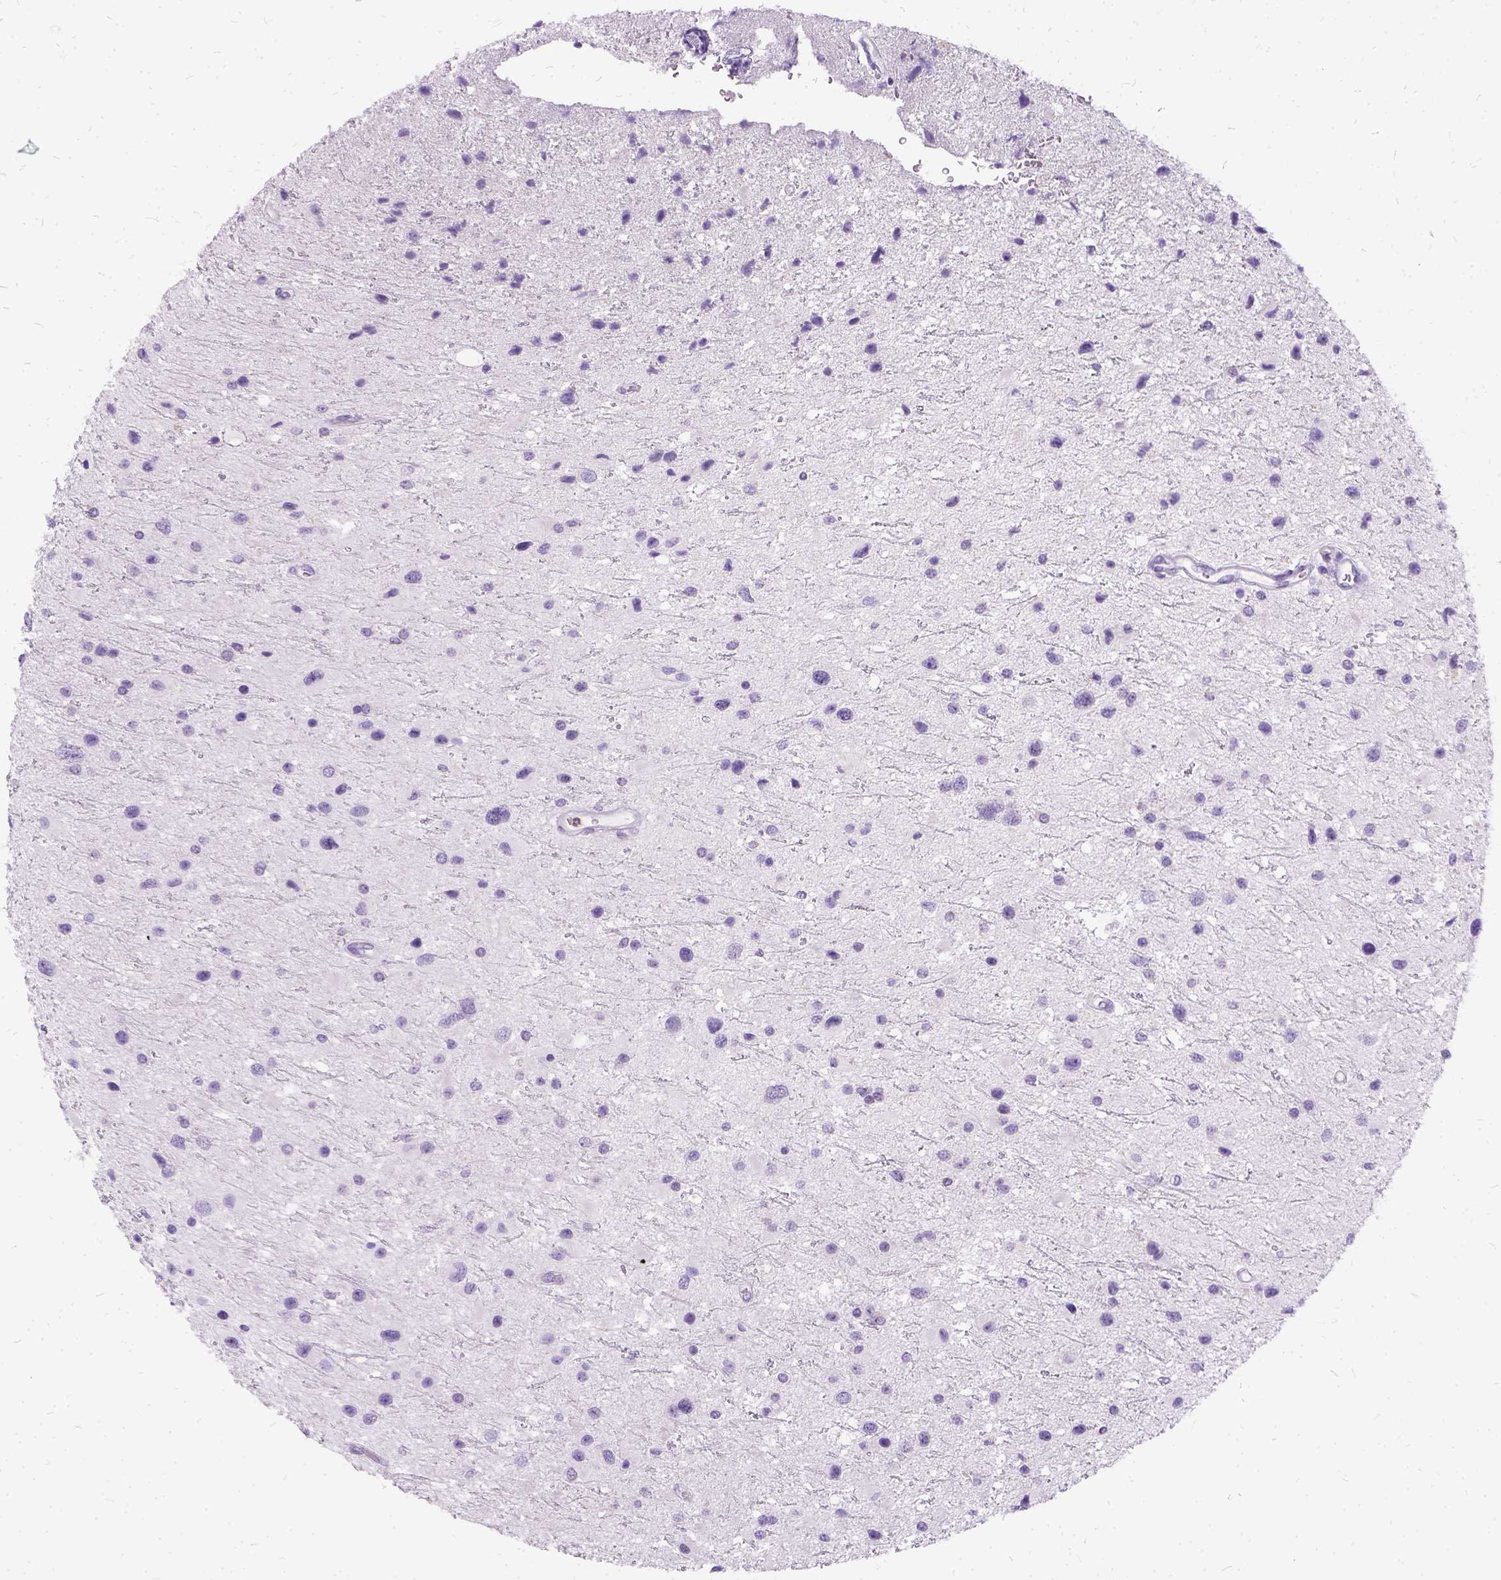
{"staining": {"intensity": "negative", "quantity": "none", "location": "none"}, "tissue": "glioma", "cell_type": "Tumor cells", "image_type": "cancer", "snomed": [{"axis": "morphology", "description": "Glioma, malignant, Low grade"}, {"axis": "topography", "description": "Brain"}], "caption": "High magnification brightfield microscopy of glioma stained with DAB (brown) and counterstained with hematoxylin (blue): tumor cells show no significant expression.", "gene": "FDX1", "patient": {"sex": "female", "age": 32}}